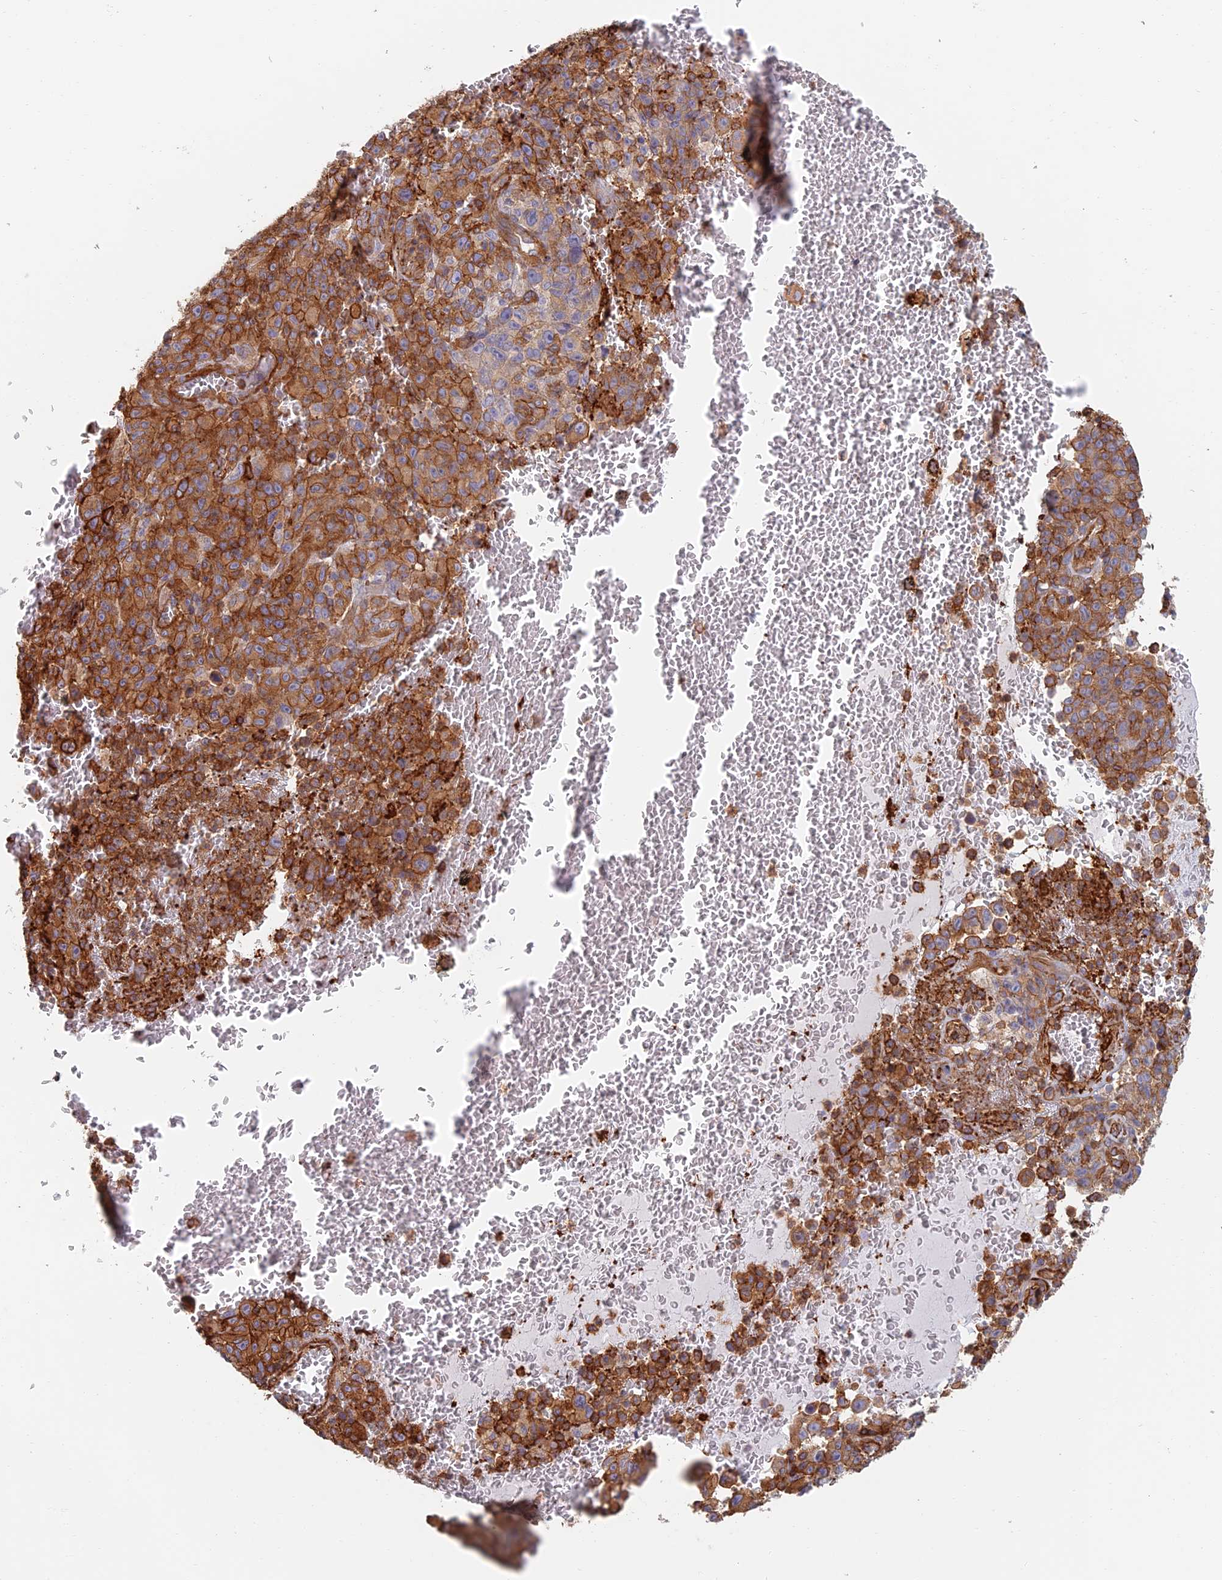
{"staining": {"intensity": "strong", "quantity": ">75%", "location": "cytoplasmic/membranous"}, "tissue": "melanoma", "cell_type": "Tumor cells", "image_type": "cancer", "snomed": [{"axis": "morphology", "description": "Malignant melanoma, NOS"}, {"axis": "topography", "description": "Skin"}], "caption": "Malignant melanoma stained with a brown dye reveals strong cytoplasmic/membranous positive staining in approximately >75% of tumor cells.", "gene": "PAK4", "patient": {"sex": "female", "age": 82}}